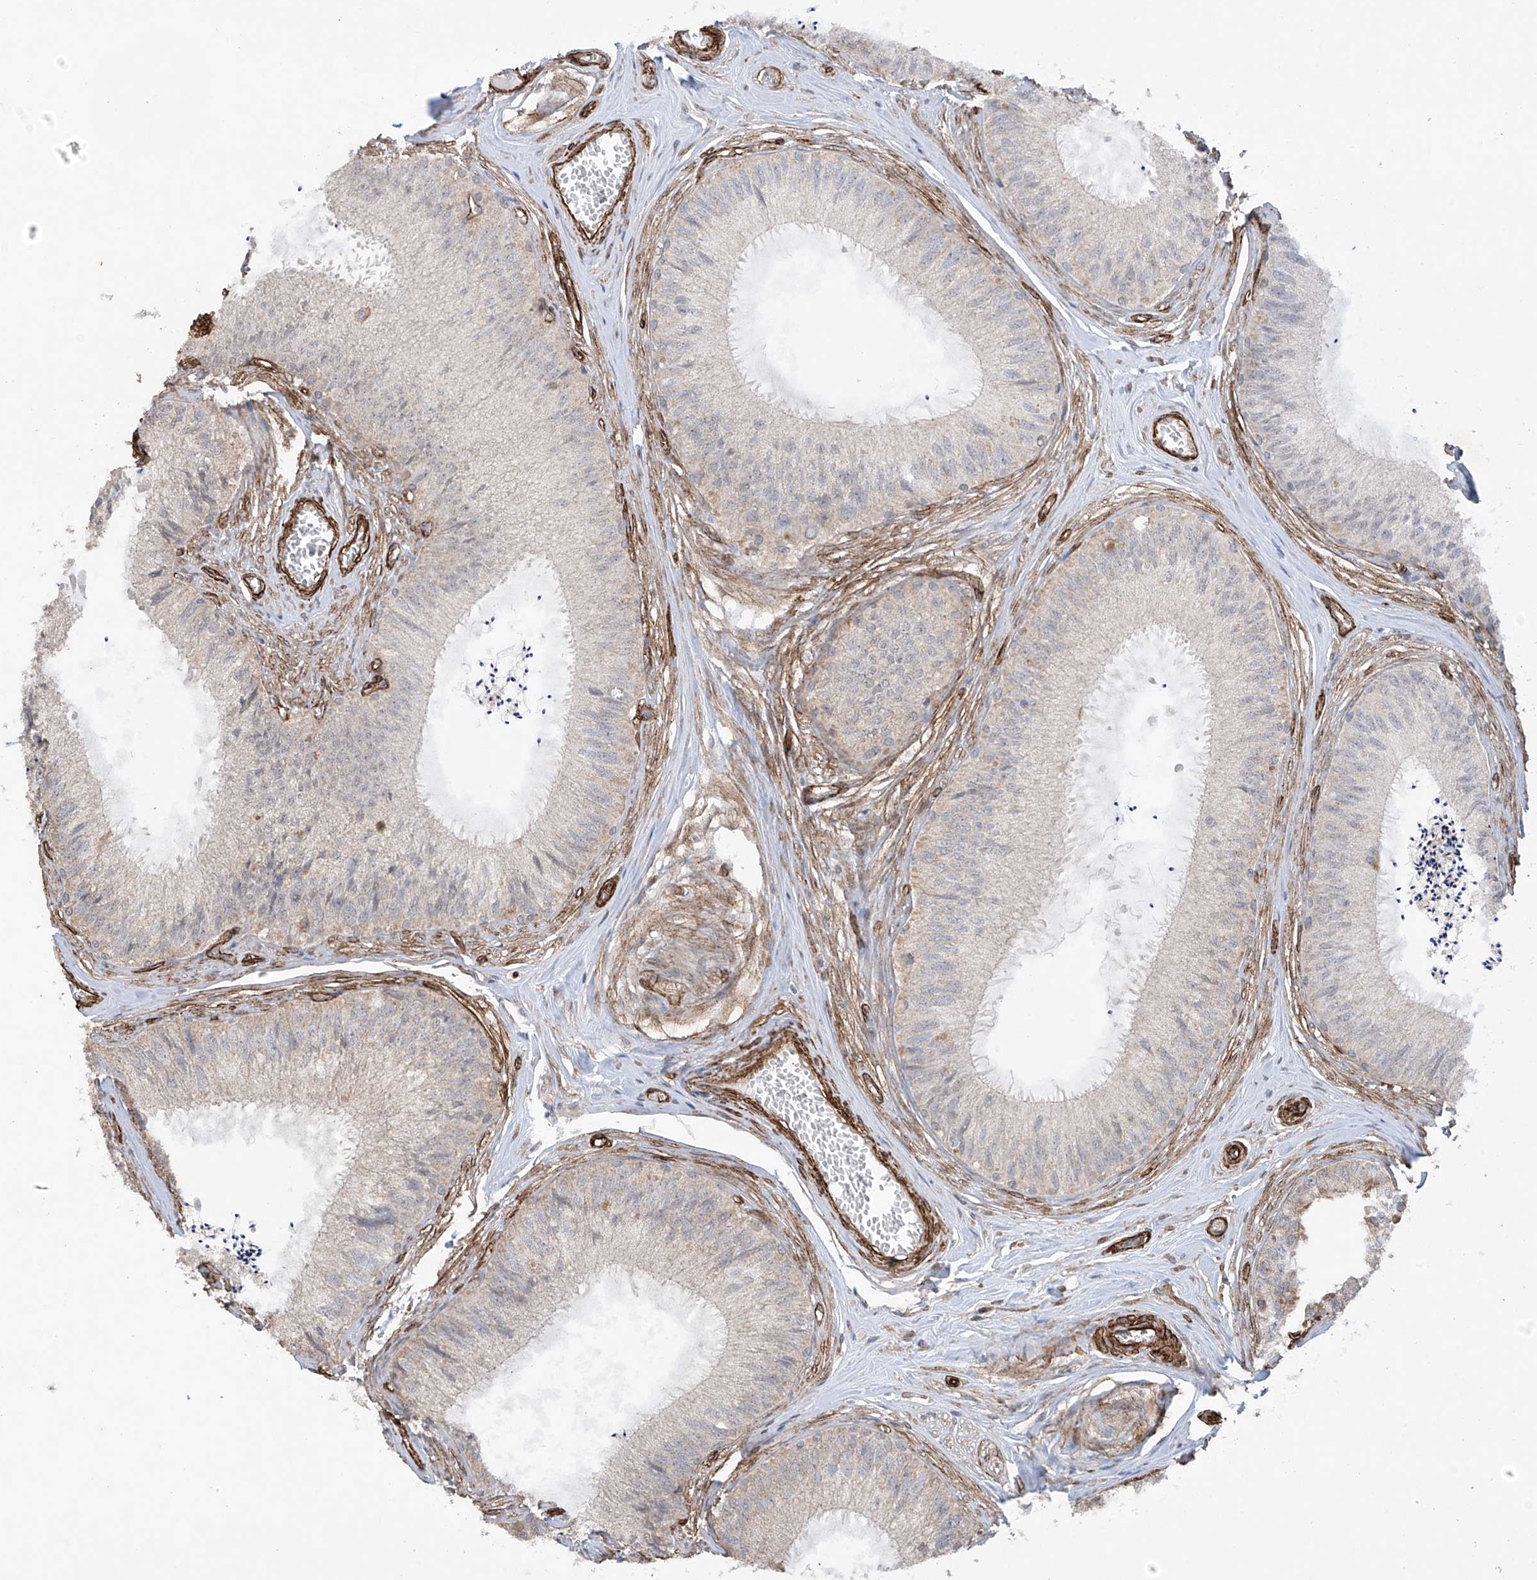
{"staining": {"intensity": "moderate", "quantity": "<25%", "location": "cytoplasmic/membranous"}, "tissue": "epididymis", "cell_type": "Glandular cells", "image_type": "normal", "snomed": [{"axis": "morphology", "description": "Normal tissue, NOS"}, {"axis": "topography", "description": "Epididymis"}], "caption": "Glandular cells demonstrate low levels of moderate cytoplasmic/membranous expression in about <25% of cells in benign human epididymis.", "gene": "TTLL5", "patient": {"sex": "male", "age": 79}}